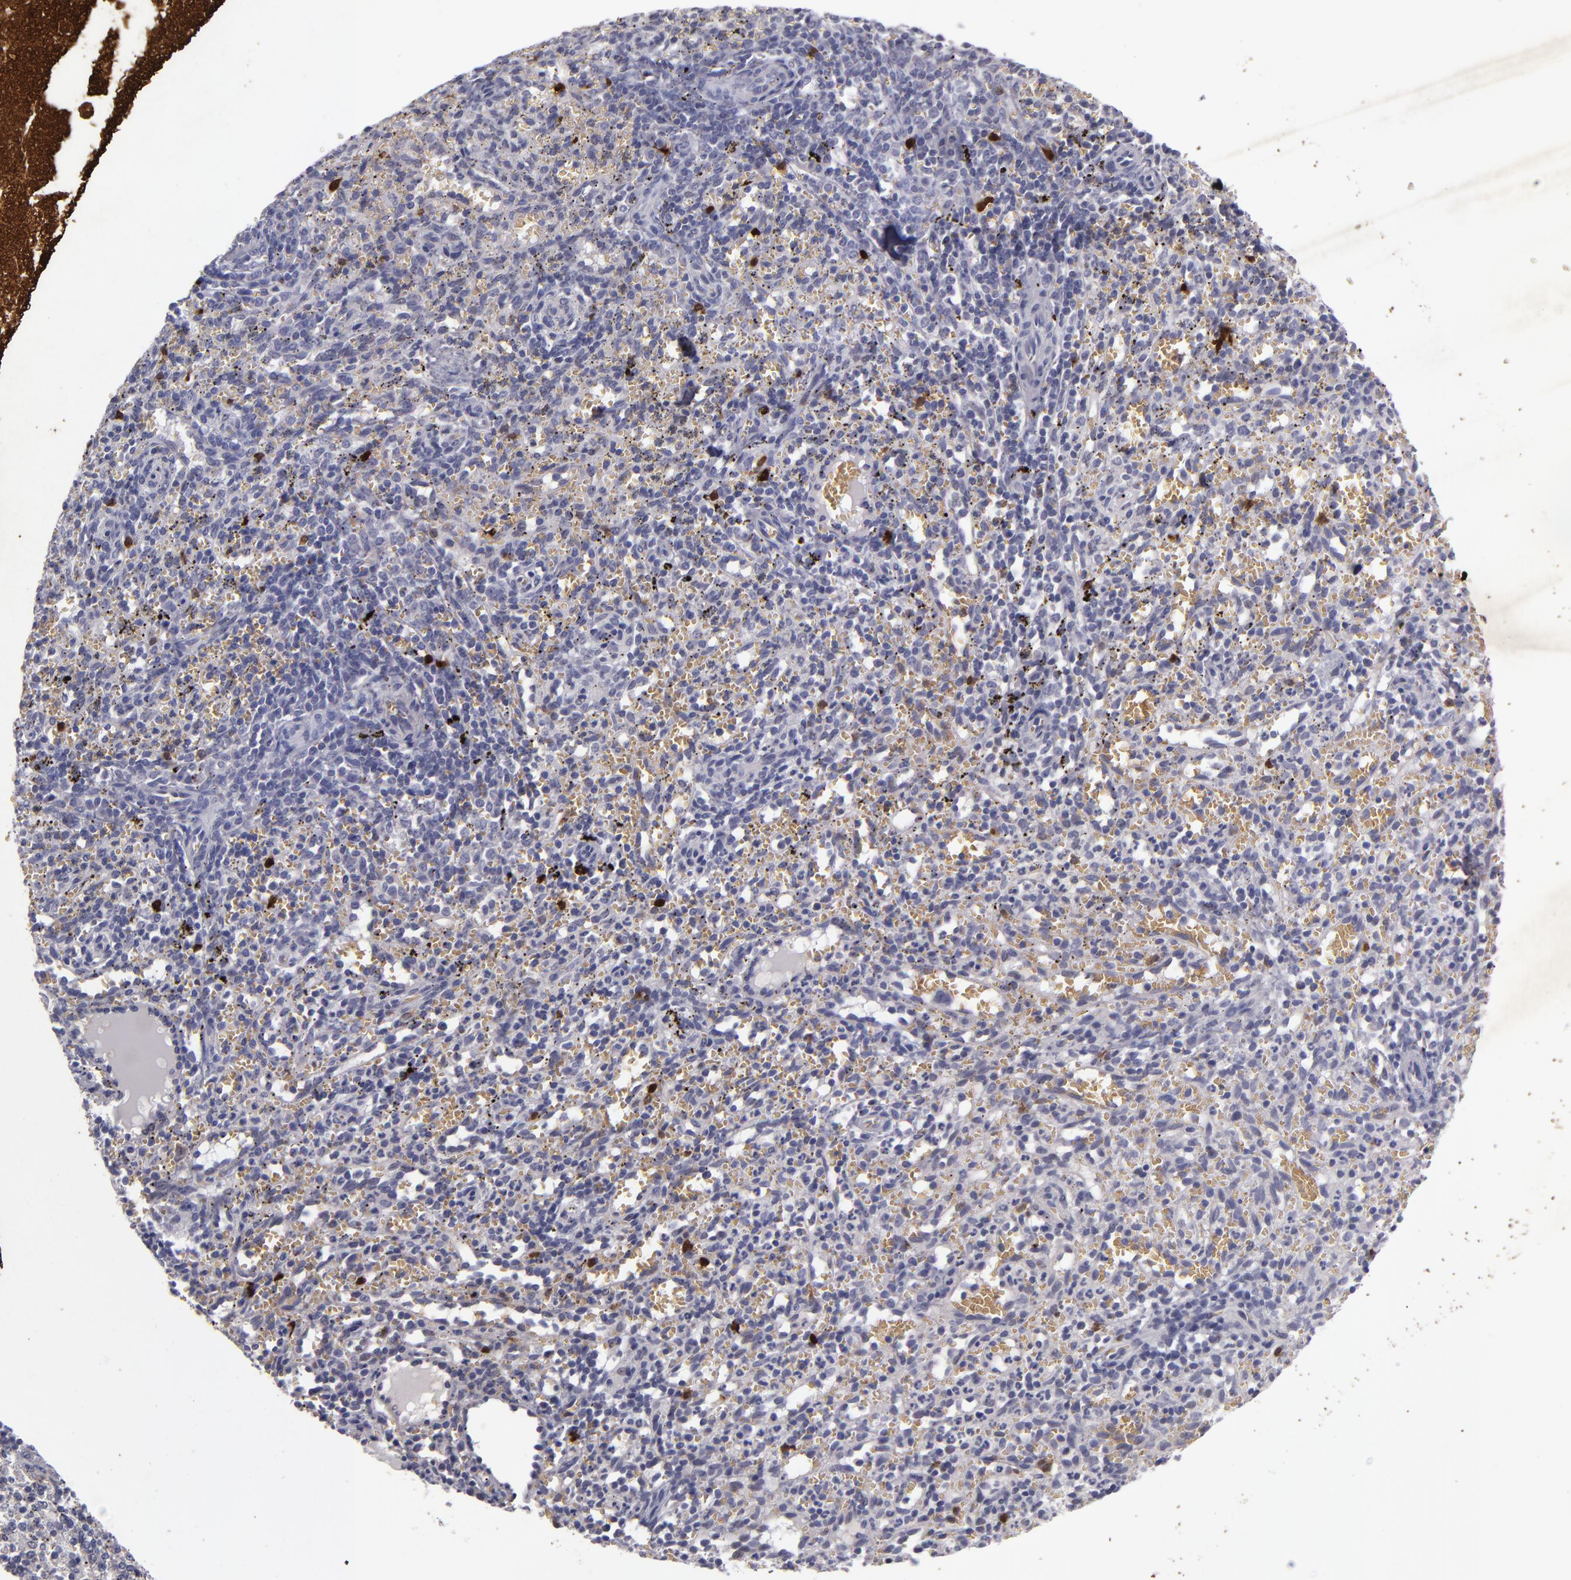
{"staining": {"intensity": "negative", "quantity": "none", "location": "none"}, "tissue": "spleen", "cell_type": "Cells in red pulp", "image_type": "normal", "snomed": [{"axis": "morphology", "description": "Normal tissue, NOS"}, {"axis": "topography", "description": "Spleen"}], "caption": "DAB (3,3'-diaminobenzidine) immunohistochemical staining of benign human spleen reveals no significant staining in cells in red pulp.", "gene": "SNCB", "patient": {"sex": "female", "age": 10}}